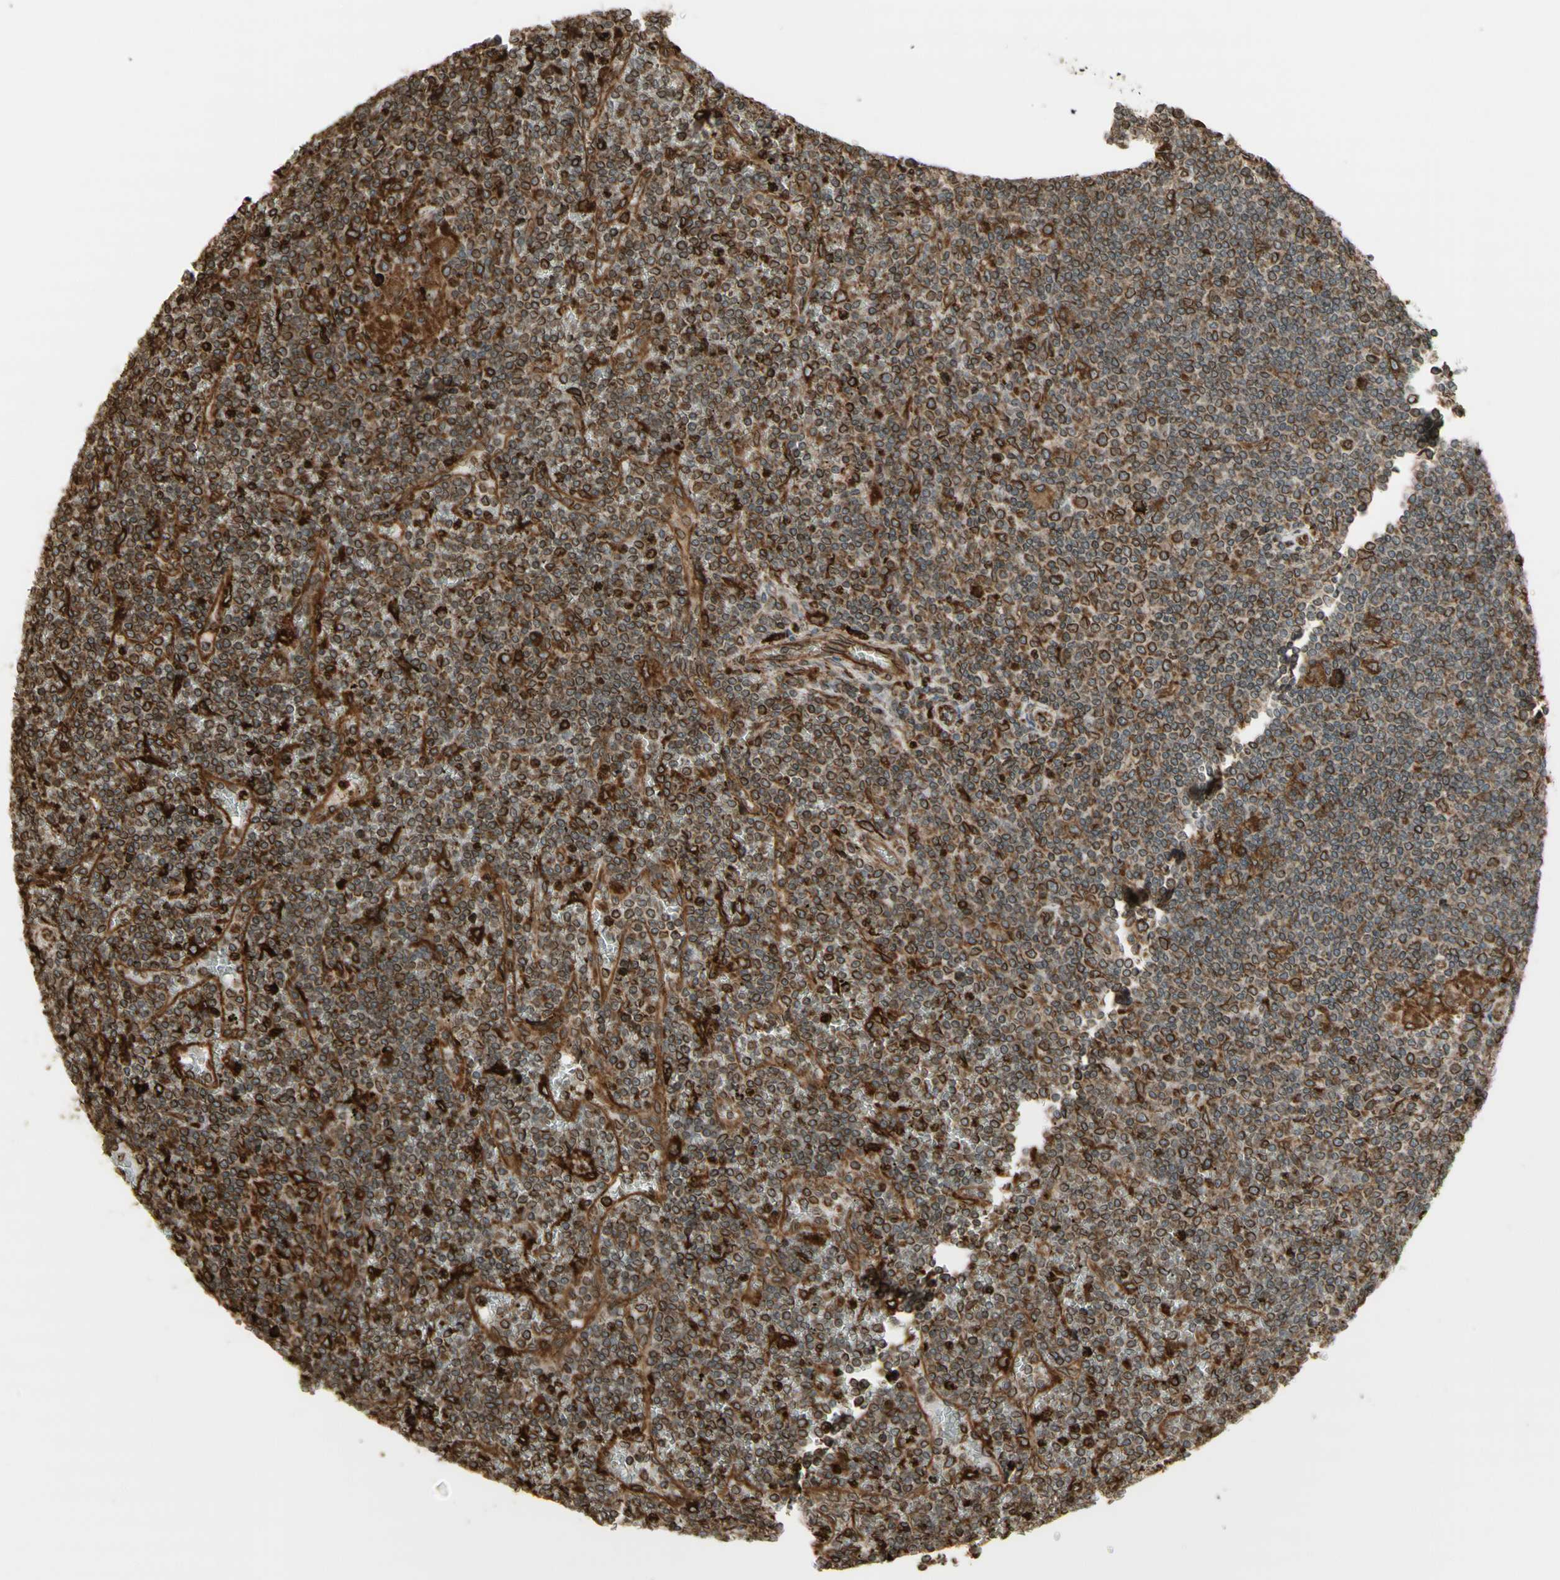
{"staining": {"intensity": "moderate", "quantity": ">75%", "location": "cytoplasmic/membranous"}, "tissue": "lymphoma", "cell_type": "Tumor cells", "image_type": "cancer", "snomed": [{"axis": "morphology", "description": "Malignant lymphoma, non-Hodgkin's type, Low grade"}, {"axis": "topography", "description": "Spleen"}], "caption": "Immunohistochemical staining of lymphoma displays medium levels of moderate cytoplasmic/membranous protein positivity in approximately >75% of tumor cells.", "gene": "CANX", "patient": {"sex": "female", "age": 19}}